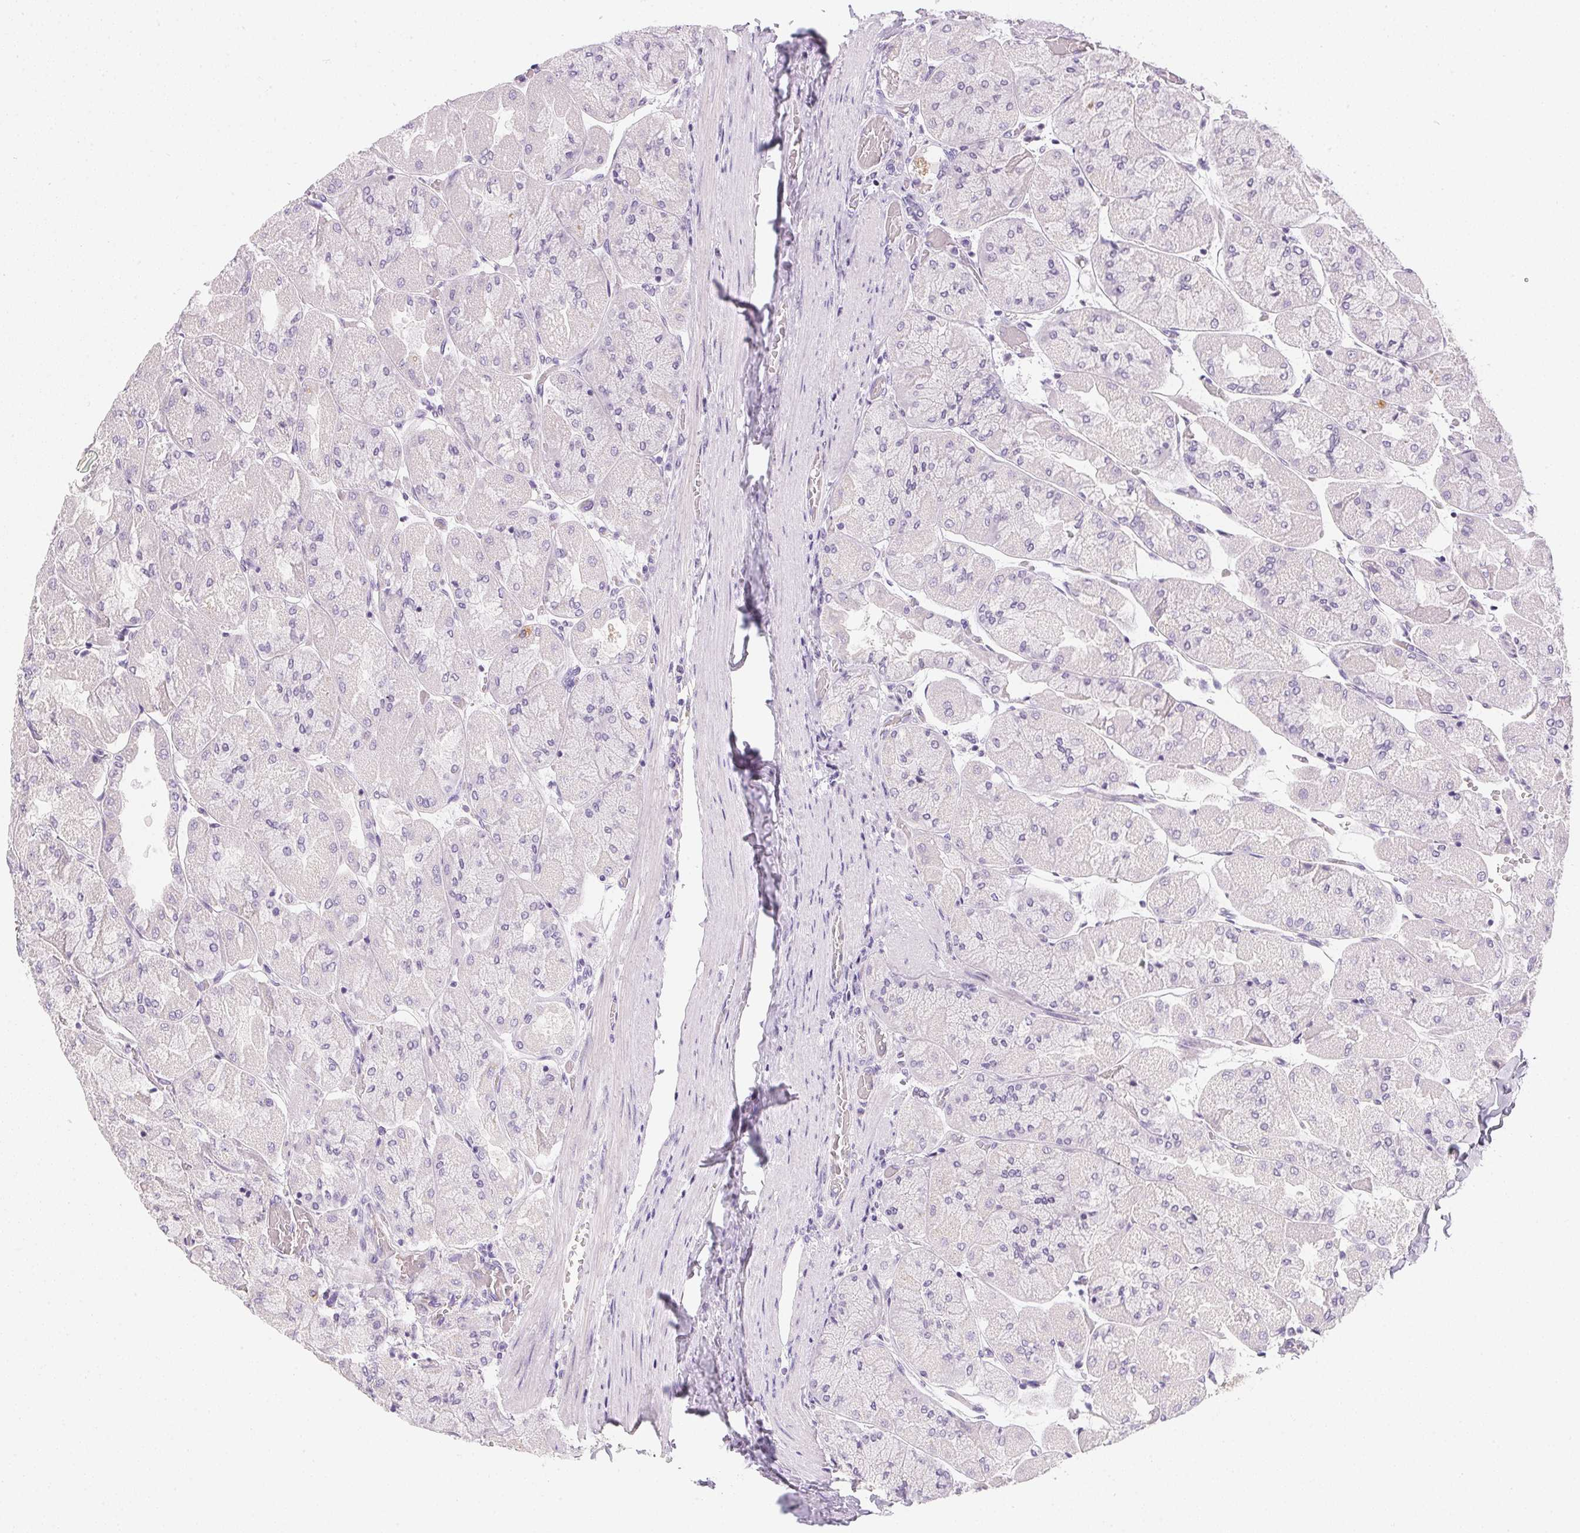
{"staining": {"intensity": "weak", "quantity": "<25%", "location": "cytoplasmic/membranous"}, "tissue": "stomach", "cell_type": "Glandular cells", "image_type": "normal", "snomed": [{"axis": "morphology", "description": "Normal tissue, NOS"}, {"axis": "topography", "description": "Stomach"}], "caption": "IHC of normal human stomach displays no staining in glandular cells.", "gene": "PPY", "patient": {"sex": "female", "age": 61}}